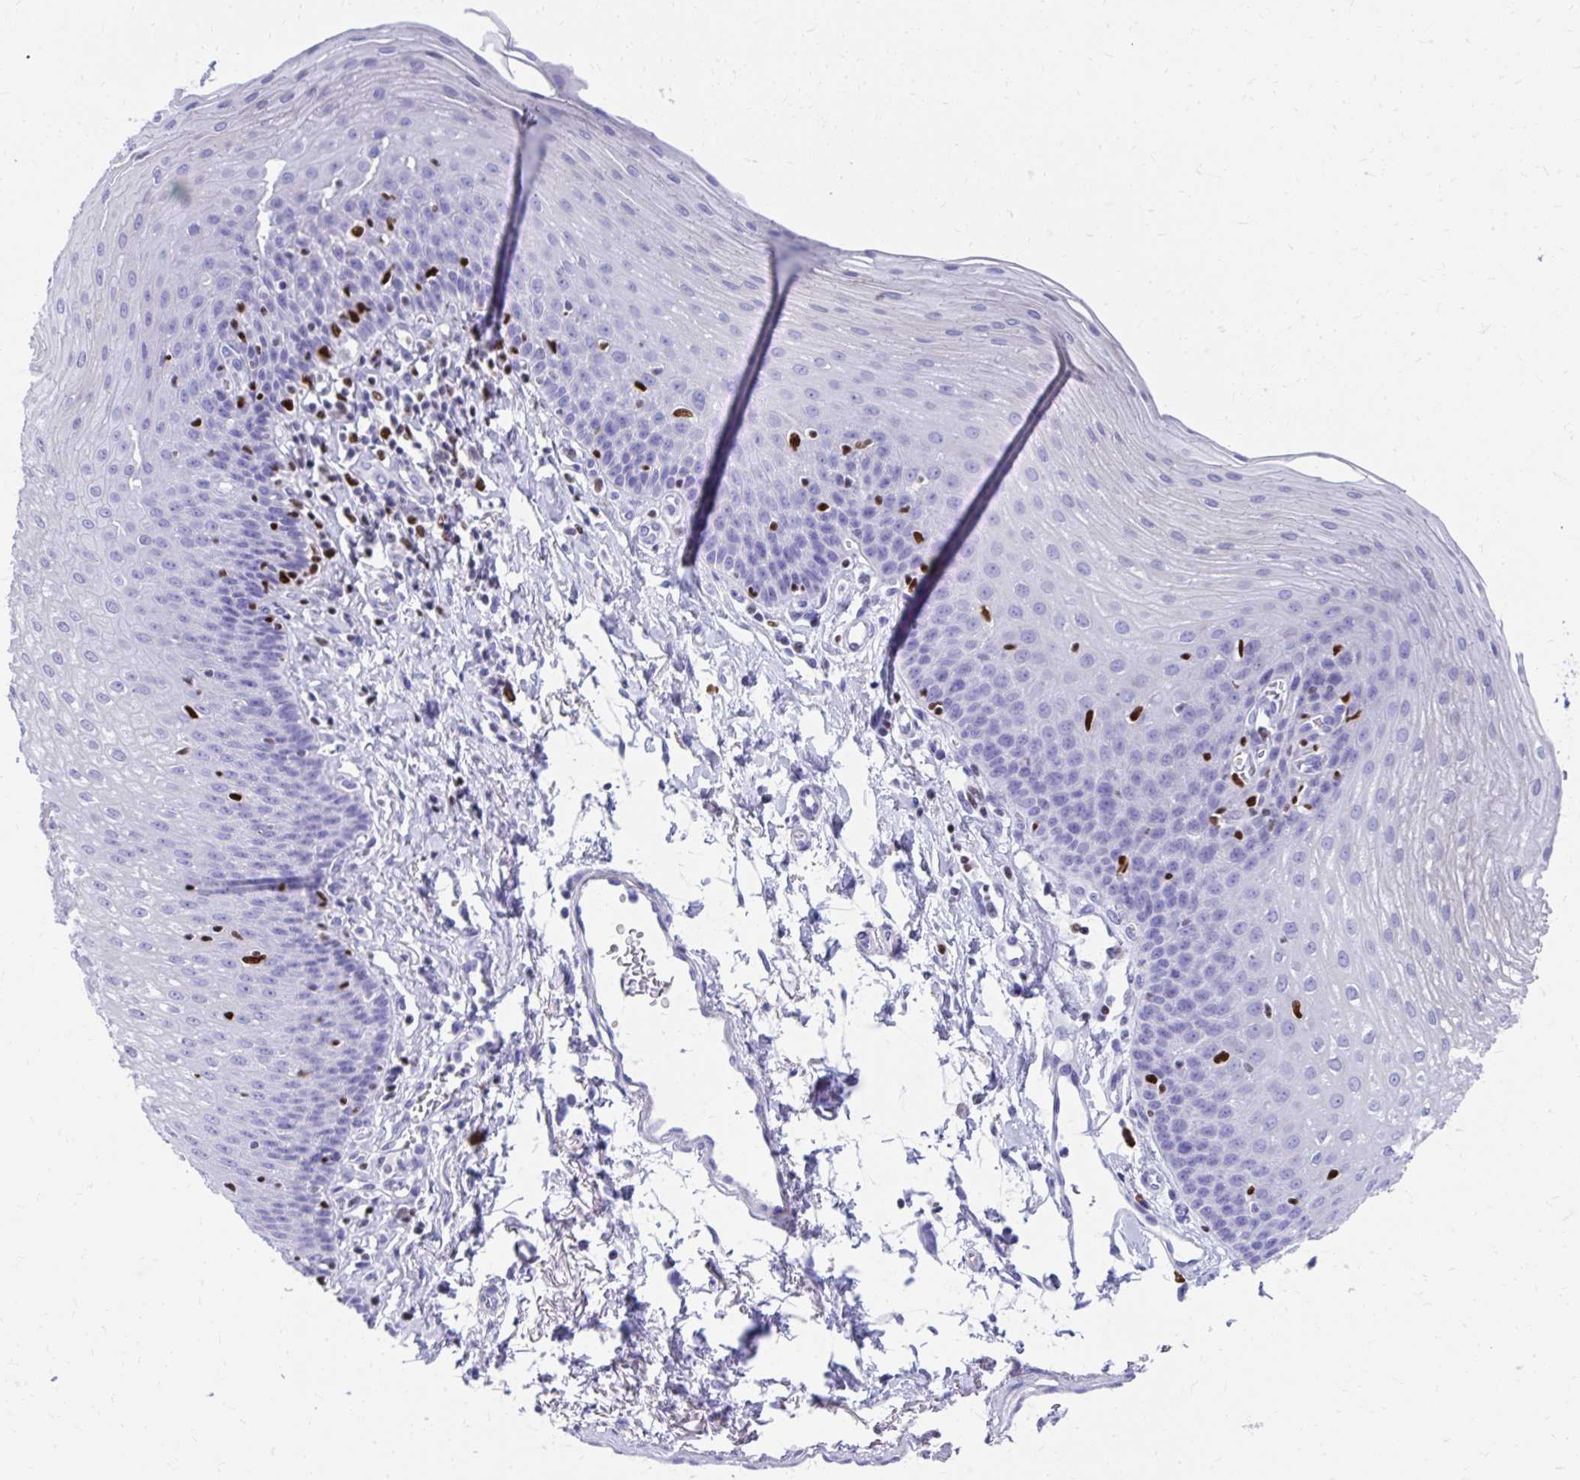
{"staining": {"intensity": "negative", "quantity": "none", "location": "none"}, "tissue": "esophagus", "cell_type": "Squamous epithelial cells", "image_type": "normal", "snomed": [{"axis": "morphology", "description": "Normal tissue, NOS"}, {"axis": "topography", "description": "Esophagus"}], "caption": "IHC image of normal esophagus: esophagus stained with DAB (3,3'-diaminobenzidine) exhibits no significant protein expression in squamous epithelial cells.", "gene": "RUNX3", "patient": {"sex": "female", "age": 81}}